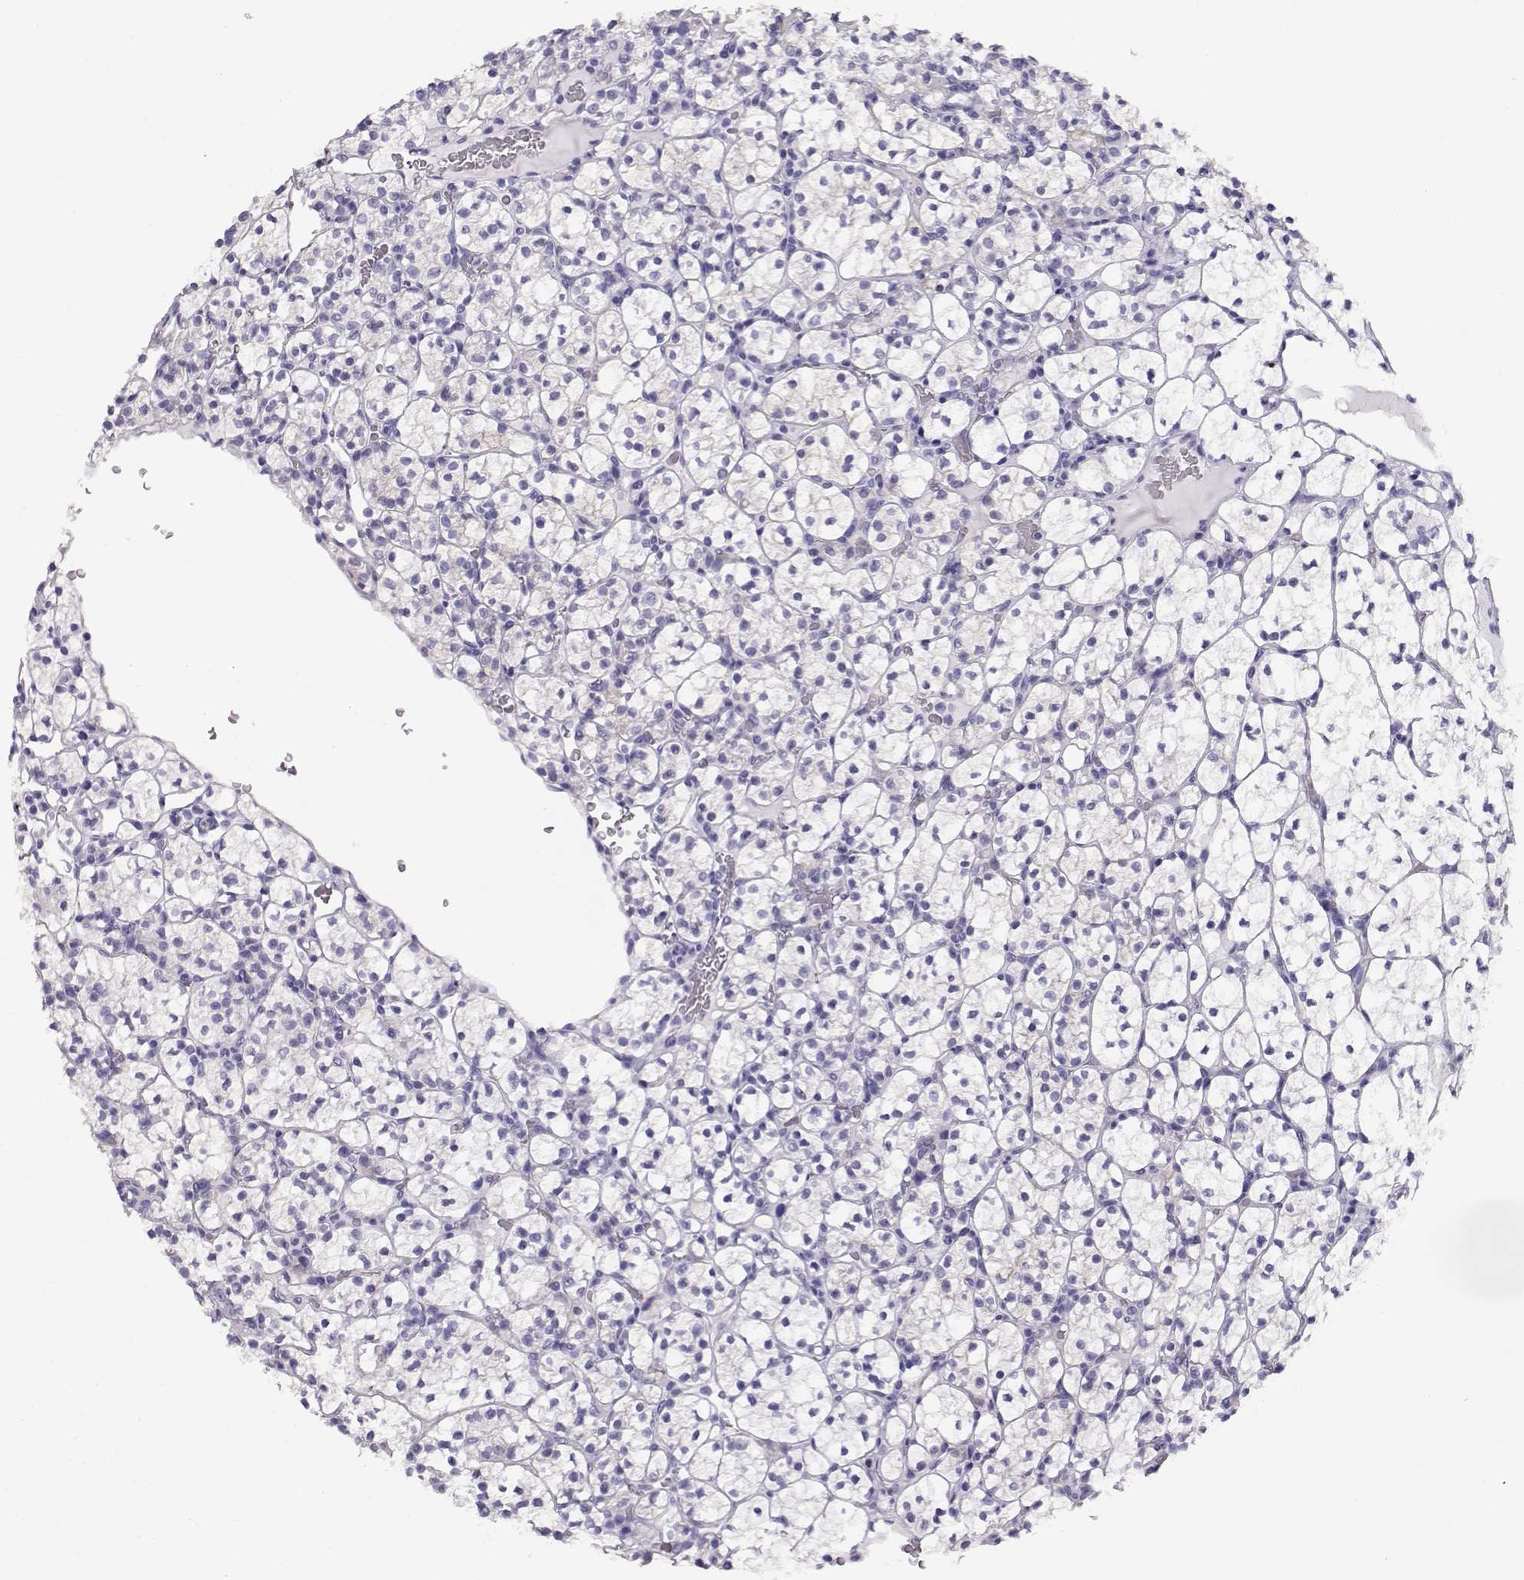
{"staining": {"intensity": "negative", "quantity": "none", "location": "none"}, "tissue": "renal cancer", "cell_type": "Tumor cells", "image_type": "cancer", "snomed": [{"axis": "morphology", "description": "Adenocarcinoma, NOS"}, {"axis": "topography", "description": "Kidney"}], "caption": "The IHC histopathology image has no significant expression in tumor cells of renal cancer tissue.", "gene": "CRX", "patient": {"sex": "female", "age": 89}}